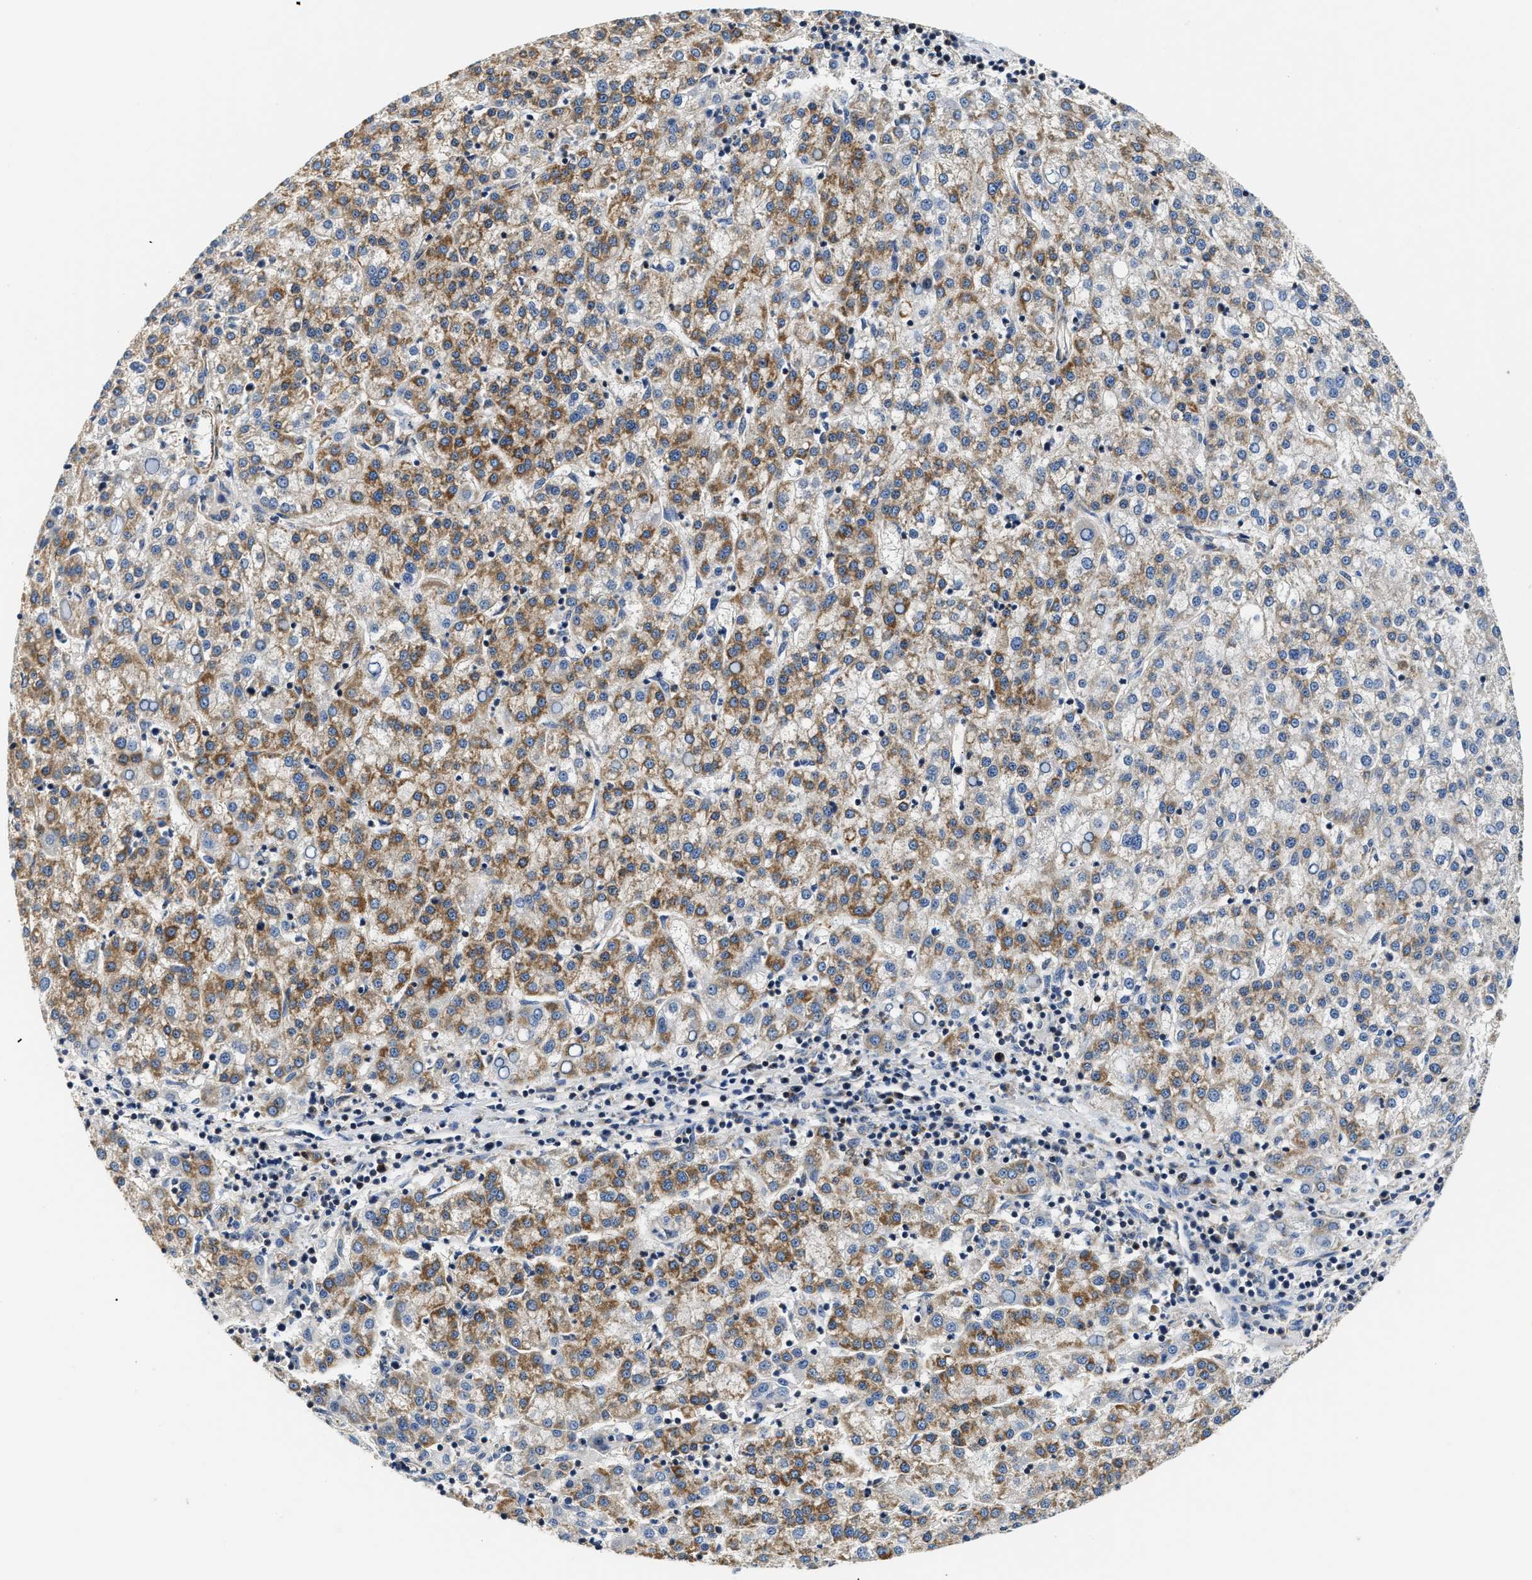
{"staining": {"intensity": "moderate", "quantity": ">75%", "location": "cytoplasmic/membranous"}, "tissue": "liver cancer", "cell_type": "Tumor cells", "image_type": "cancer", "snomed": [{"axis": "morphology", "description": "Carcinoma, Hepatocellular, NOS"}, {"axis": "topography", "description": "Liver"}], "caption": "Immunohistochemical staining of human liver cancer shows medium levels of moderate cytoplasmic/membranous staining in approximately >75% of tumor cells. The protein is shown in brown color, while the nuclei are stained blue.", "gene": "TEX2", "patient": {"sex": "female", "age": 58}}